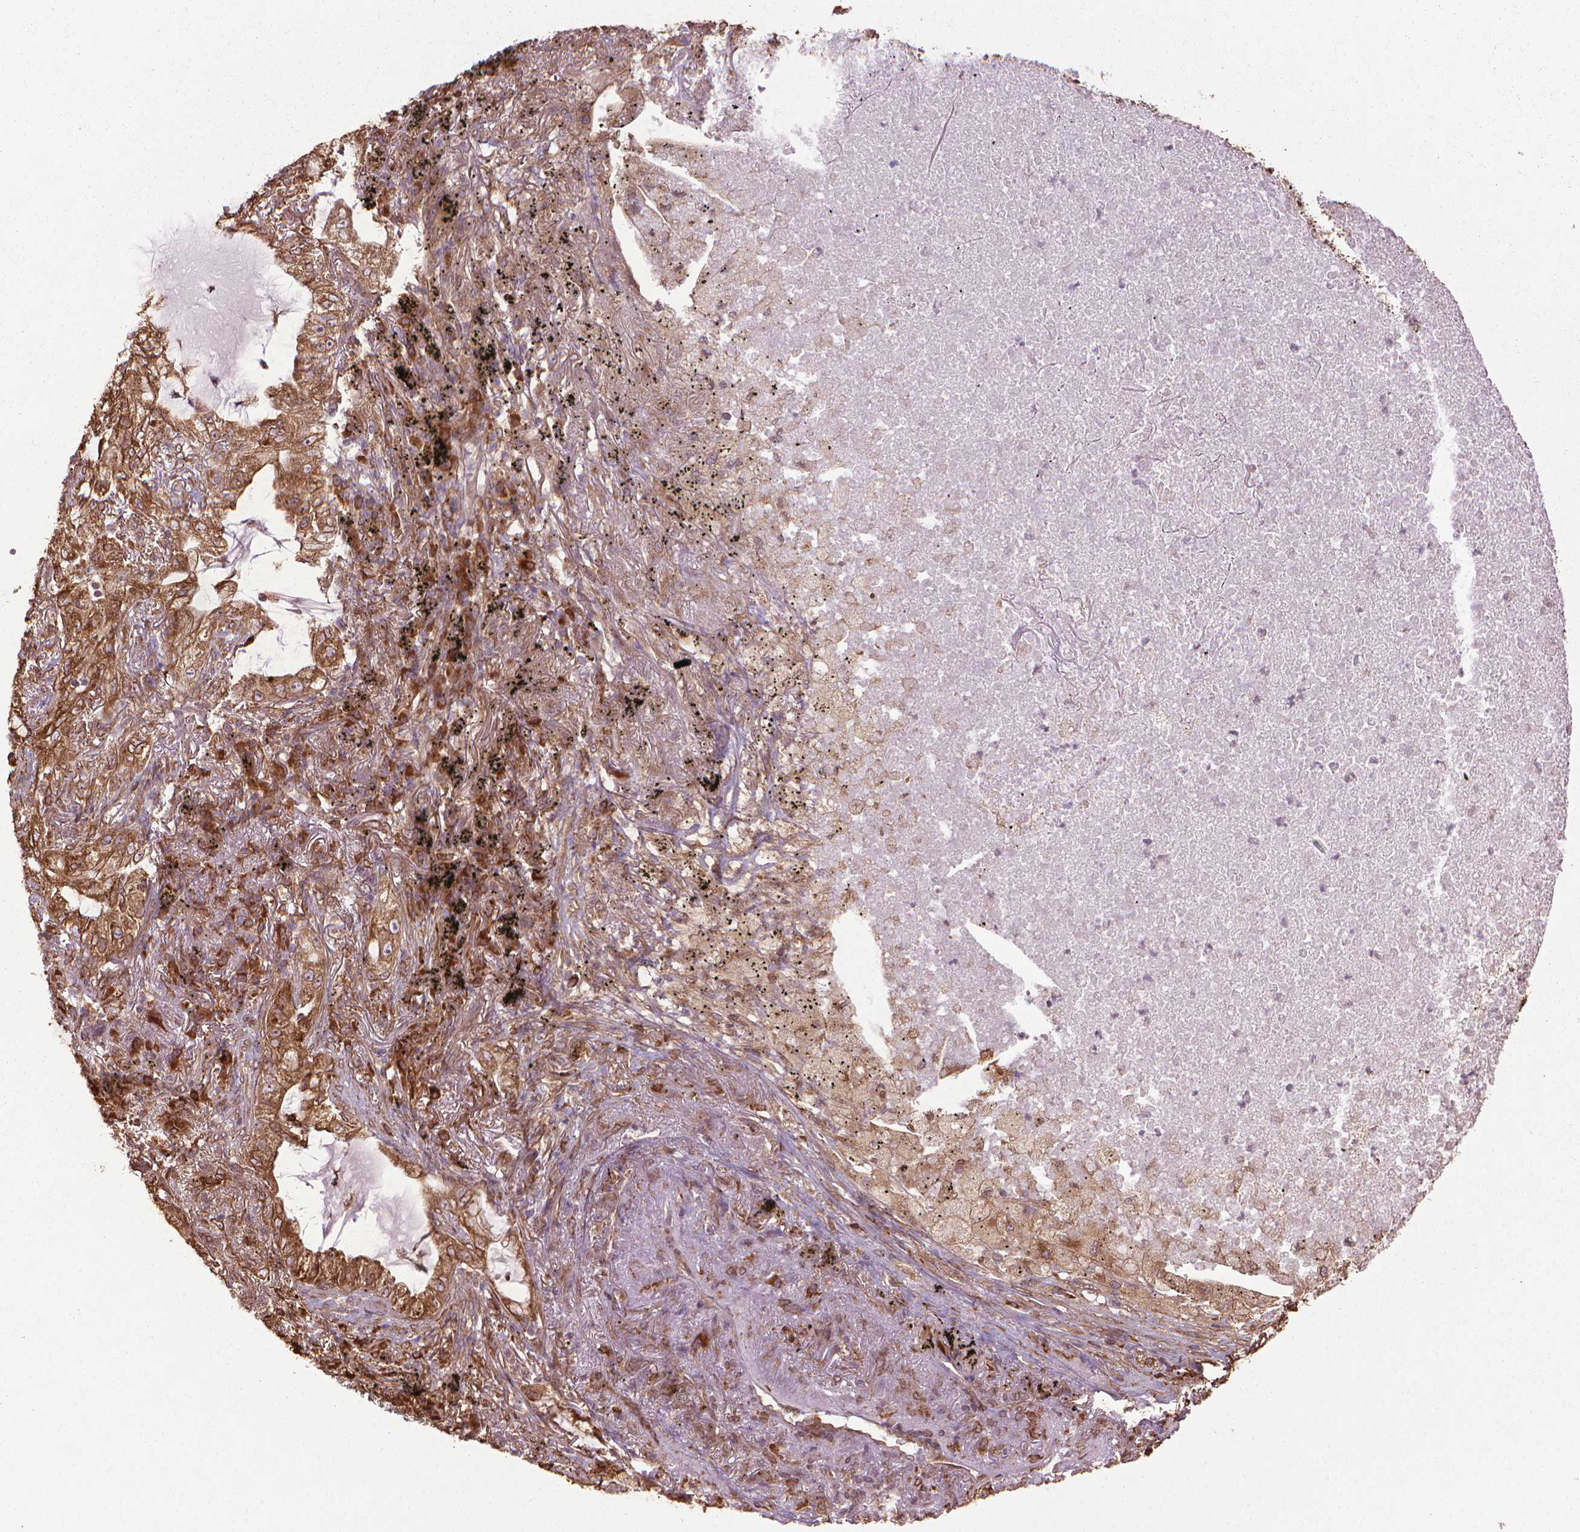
{"staining": {"intensity": "strong", "quantity": ">75%", "location": "cytoplasmic/membranous"}, "tissue": "lung cancer", "cell_type": "Tumor cells", "image_type": "cancer", "snomed": [{"axis": "morphology", "description": "Adenocarcinoma, NOS"}, {"axis": "topography", "description": "Lung"}], "caption": "Human lung adenocarcinoma stained with a protein marker shows strong staining in tumor cells.", "gene": "GAS1", "patient": {"sex": "female", "age": 73}}